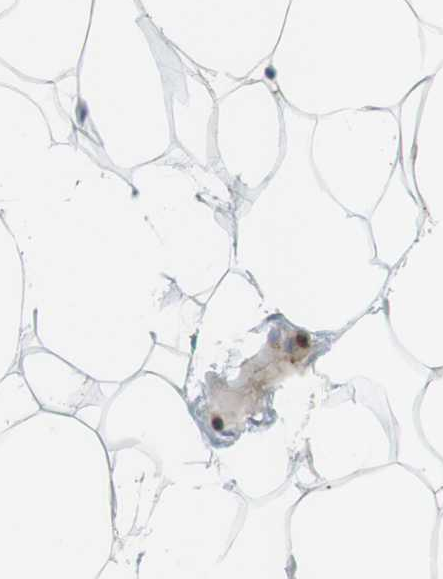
{"staining": {"intensity": "negative", "quantity": "none", "location": "none"}, "tissue": "adipose tissue", "cell_type": "Adipocytes", "image_type": "normal", "snomed": [{"axis": "morphology", "description": "Normal tissue, NOS"}, {"axis": "topography", "description": "Breast"}, {"axis": "topography", "description": "Adipose tissue"}], "caption": "Immunohistochemistry (IHC) image of unremarkable adipose tissue: human adipose tissue stained with DAB demonstrates no significant protein positivity in adipocytes. (DAB immunohistochemistry (IHC) visualized using brightfield microscopy, high magnification).", "gene": "MBOAT2", "patient": {"sex": "female", "age": 25}}